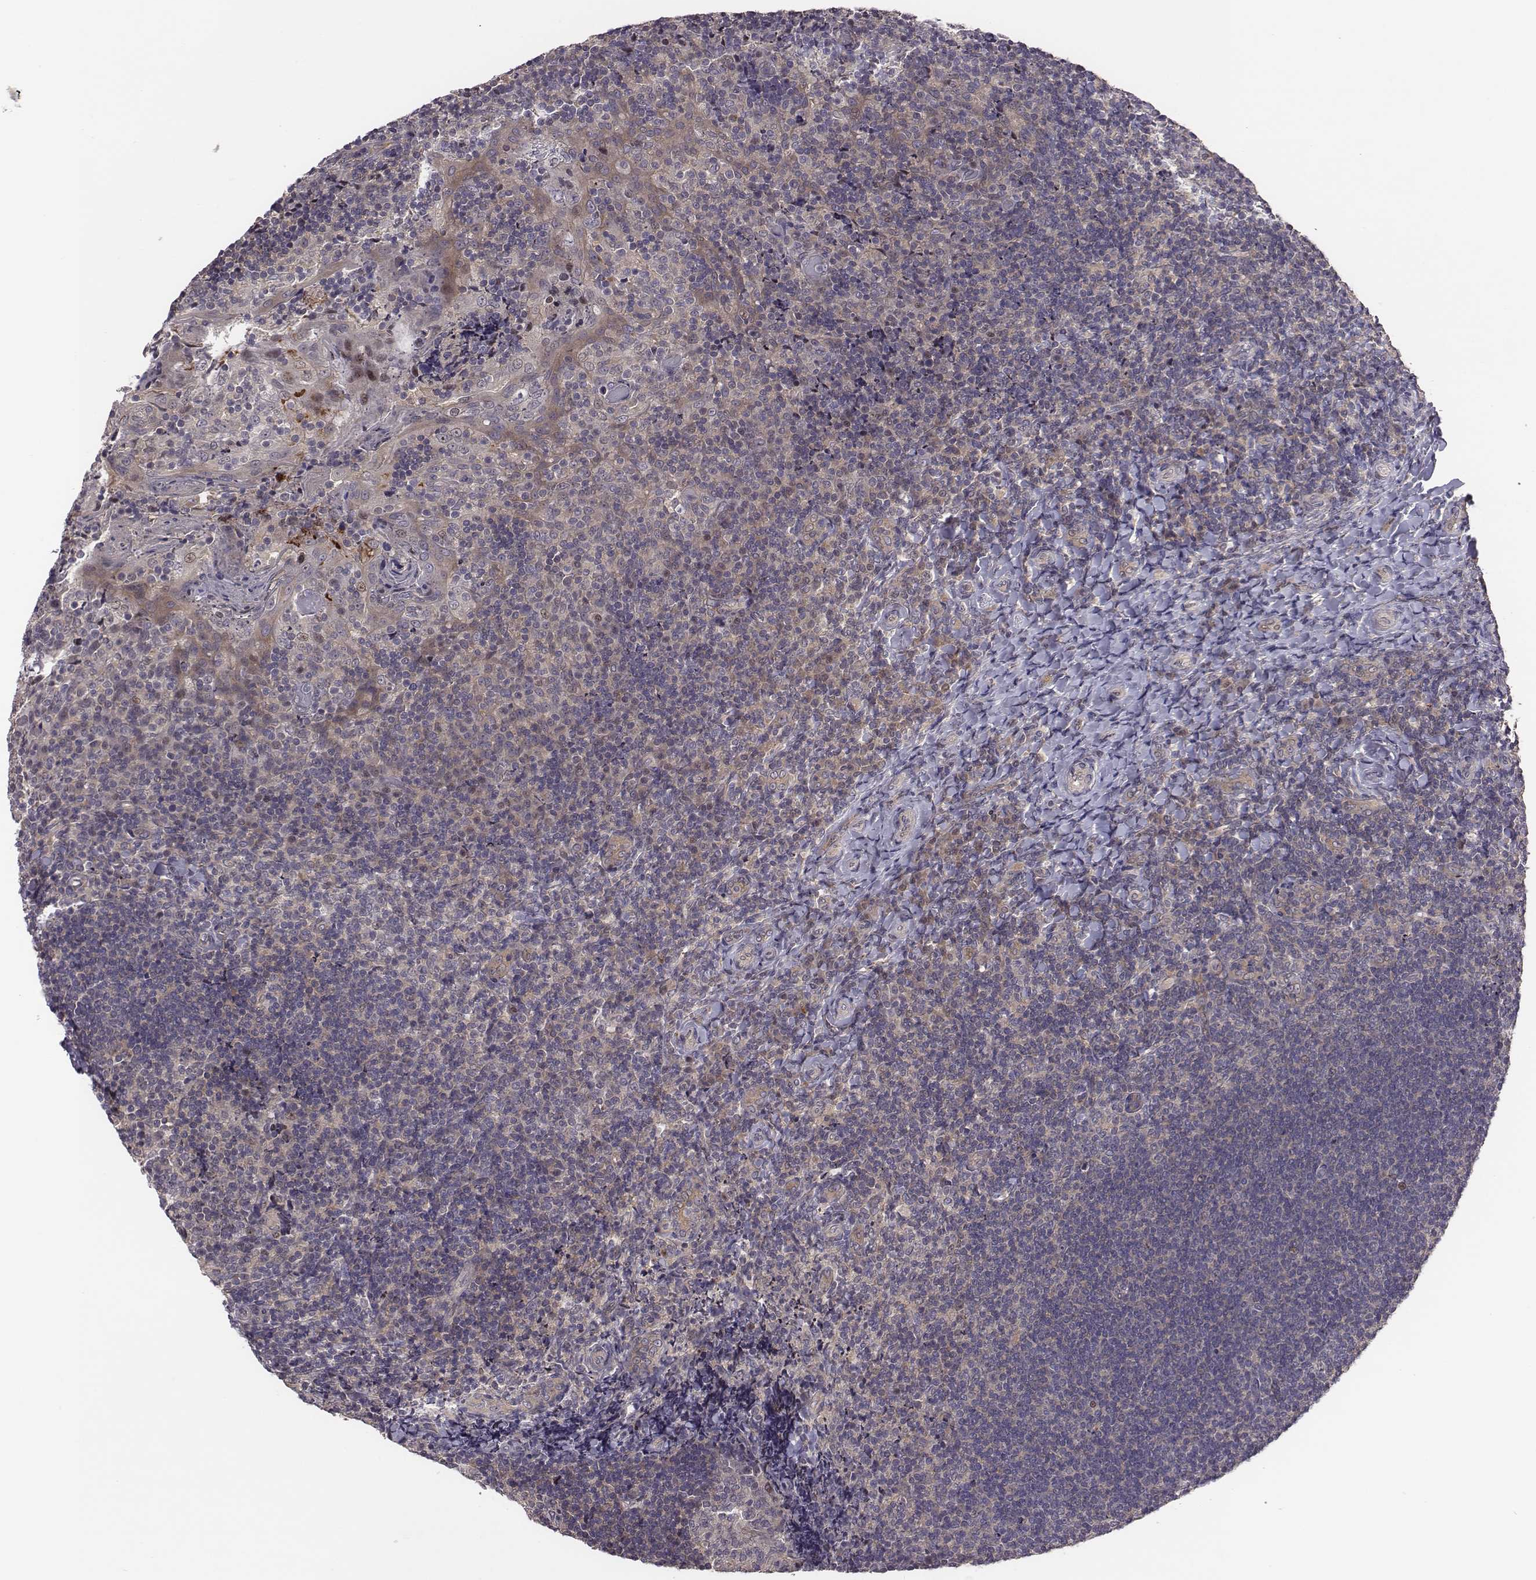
{"staining": {"intensity": "moderate", "quantity": "<25%", "location": "cytoplasmic/membranous"}, "tissue": "tonsil", "cell_type": "Non-germinal center cells", "image_type": "normal", "snomed": [{"axis": "morphology", "description": "Normal tissue, NOS"}, {"axis": "topography", "description": "Tonsil"}], "caption": "Approximately <25% of non-germinal center cells in normal tonsil show moderate cytoplasmic/membranous protein staining as visualized by brown immunohistochemical staining.", "gene": "SMURF2", "patient": {"sex": "female", "age": 10}}